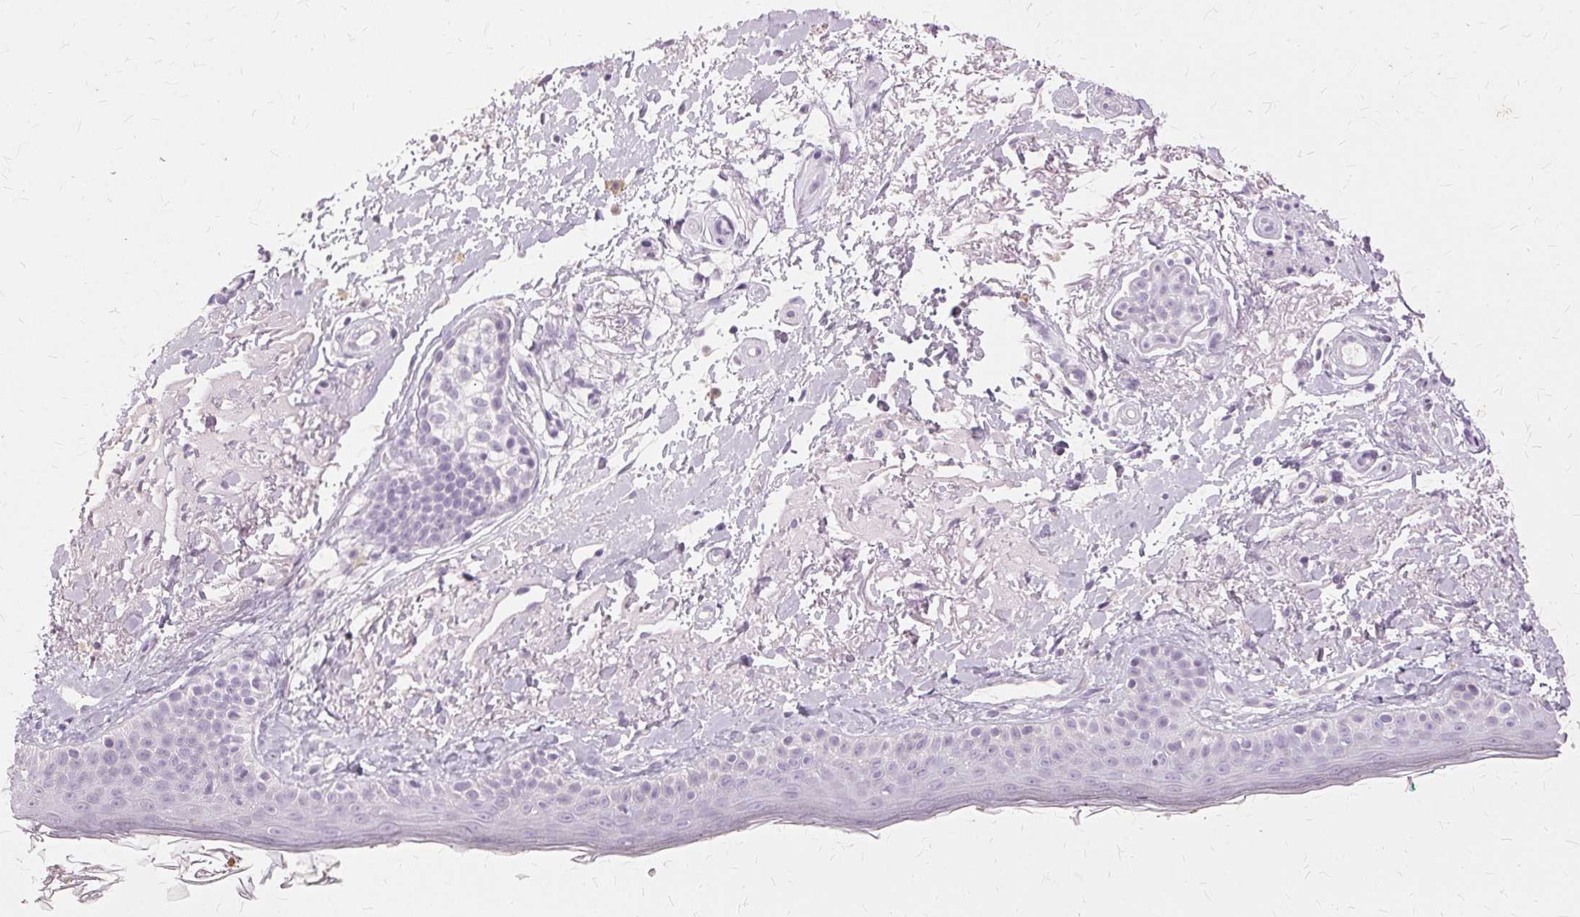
{"staining": {"intensity": "negative", "quantity": "none", "location": "none"}, "tissue": "skin", "cell_type": "Fibroblasts", "image_type": "normal", "snomed": [{"axis": "morphology", "description": "Normal tissue, NOS"}, {"axis": "topography", "description": "Skin"}], "caption": "Fibroblasts are negative for brown protein staining in benign skin. (DAB IHC visualized using brightfield microscopy, high magnification).", "gene": "SLC45A3", "patient": {"sex": "male", "age": 73}}